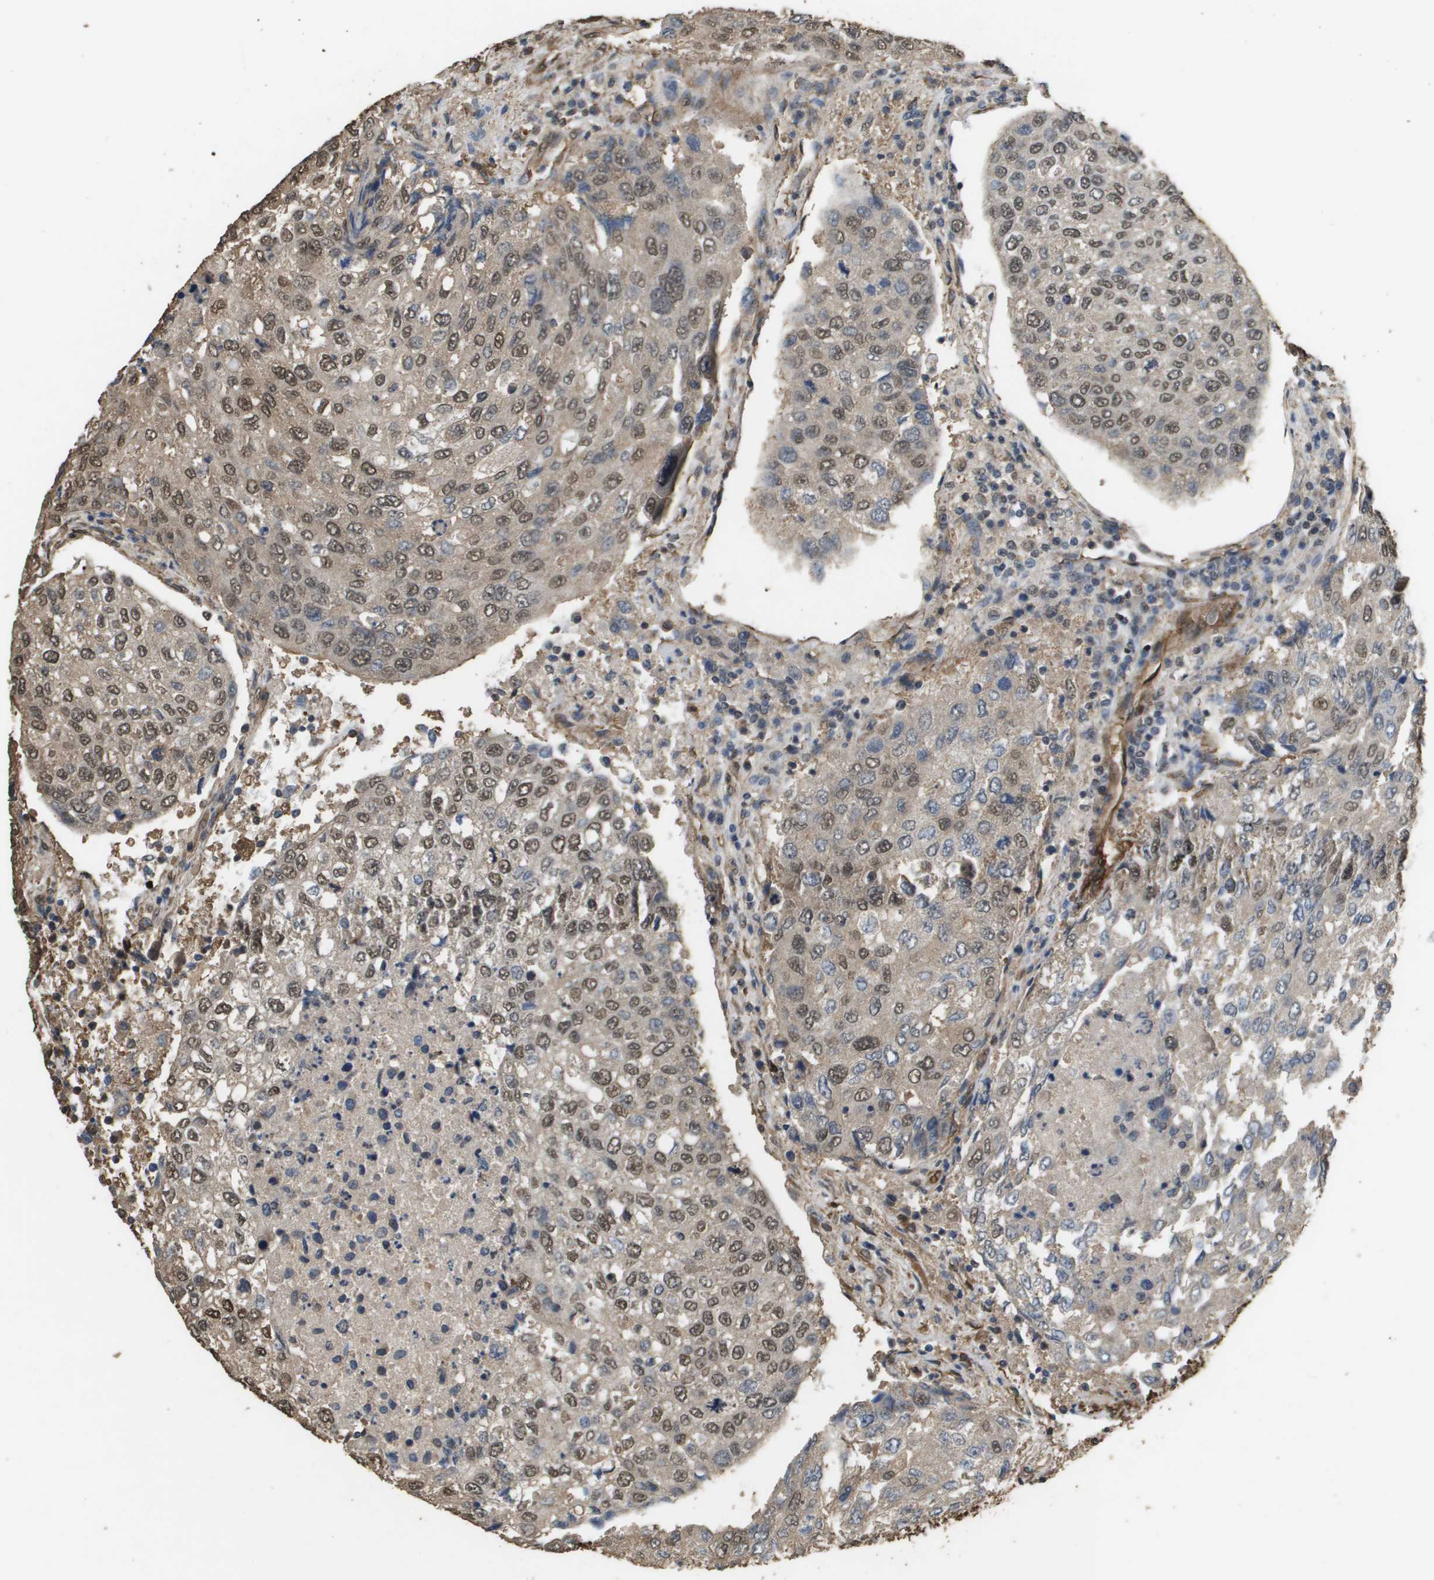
{"staining": {"intensity": "moderate", "quantity": ">75%", "location": "cytoplasmic/membranous,nuclear"}, "tissue": "urothelial cancer", "cell_type": "Tumor cells", "image_type": "cancer", "snomed": [{"axis": "morphology", "description": "Urothelial carcinoma, High grade"}, {"axis": "topography", "description": "Lymph node"}, {"axis": "topography", "description": "Urinary bladder"}], "caption": "Protein expression analysis of human urothelial cancer reveals moderate cytoplasmic/membranous and nuclear expression in approximately >75% of tumor cells.", "gene": "AAMP", "patient": {"sex": "male", "age": 51}}